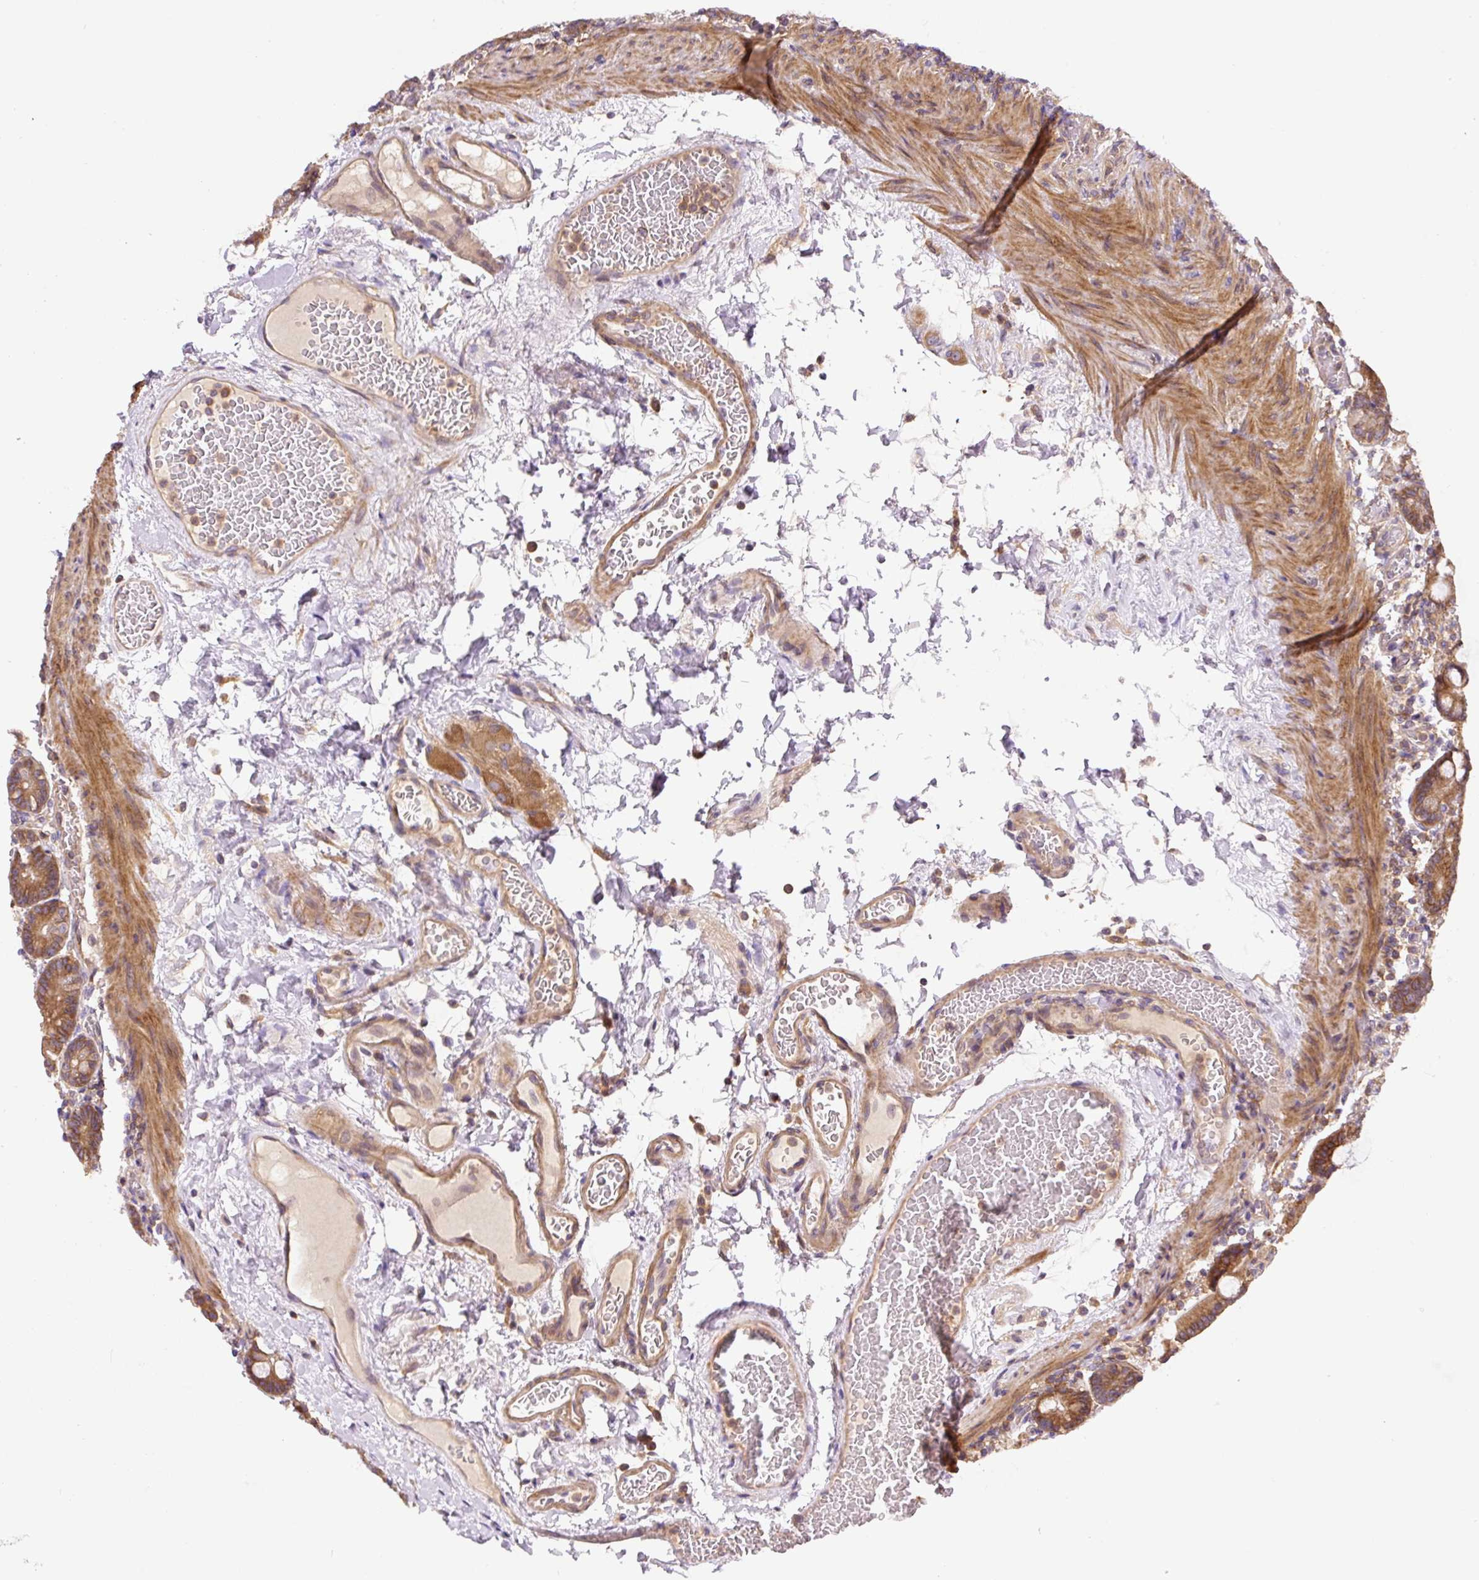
{"staining": {"intensity": "moderate", "quantity": ">75%", "location": "cytoplasmic/membranous"}, "tissue": "duodenum", "cell_type": "Glandular cells", "image_type": "normal", "snomed": [{"axis": "morphology", "description": "Normal tissue, NOS"}, {"axis": "topography", "description": "Duodenum"}], "caption": "Immunohistochemistry of unremarkable human duodenum displays medium levels of moderate cytoplasmic/membranous positivity in approximately >75% of glandular cells. The staining was performed using DAB (3,3'-diaminobenzidine) to visualize the protein expression in brown, while the nuclei were stained in blue with hematoxylin (Magnification: 20x).", "gene": "CCDC28A", "patient": {"sex": "male", "age": 55}}